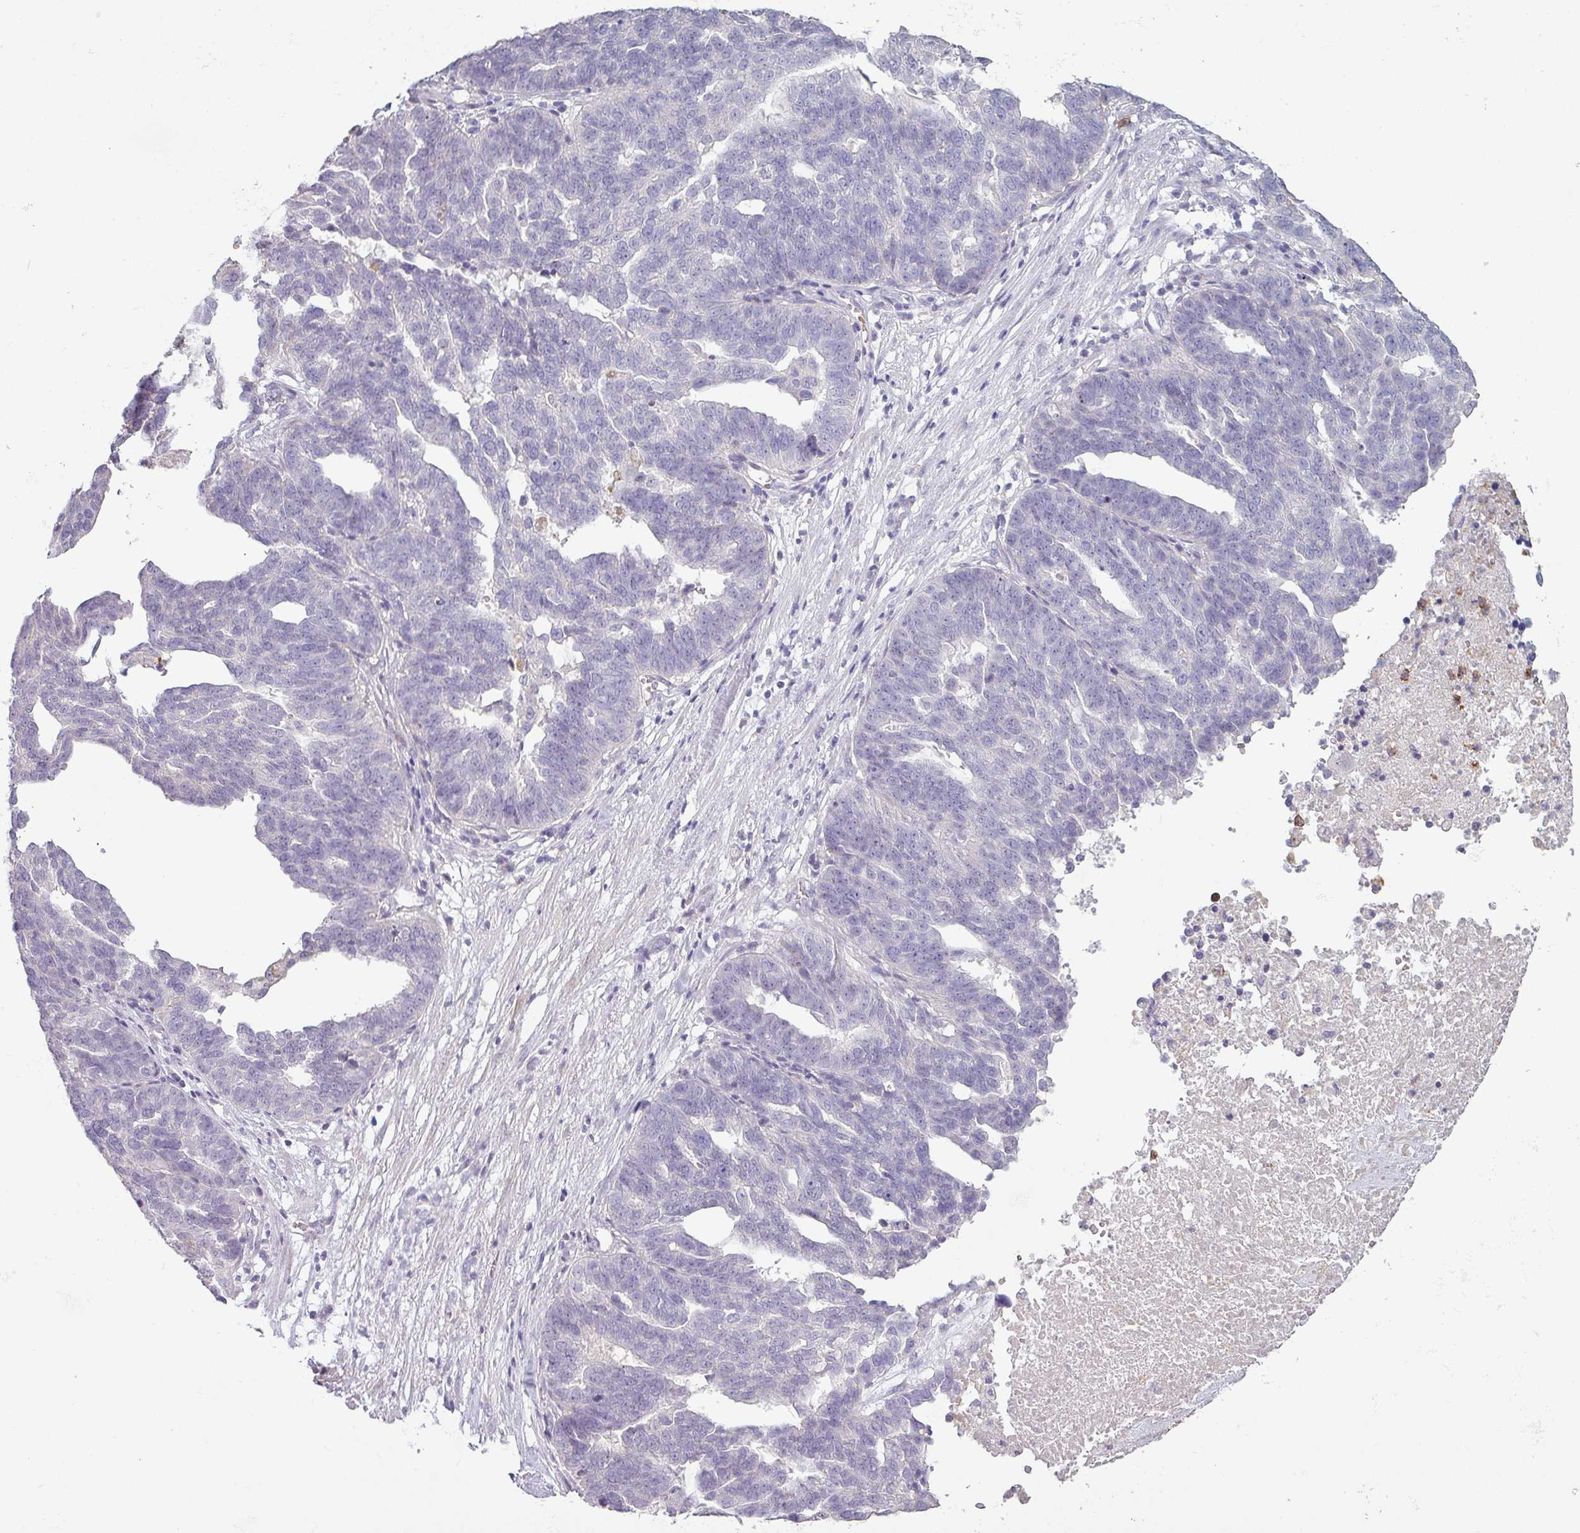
{"staining": {"intensity": "negative", "quantity": "none", "location": "none"}, "tissue": "ovarian cancer", "cell_type": "Tumor cells", "image_type": "cancer", "snomed": [{"axis": "morphology", "description": "Cystadenocarcinoma, serous, NOS"}, {"axis": "topography", "description": "Ovary"}], "caption": "Protein analysis of serous cystadenocarcinoma (ovarian) demonstrates no significant expression in tumor cells. (Brightfield microscopy of DAB IHC at high magnification).", "gene": "MAGEC3", "patient": {"sex": "female", "age": 59}}